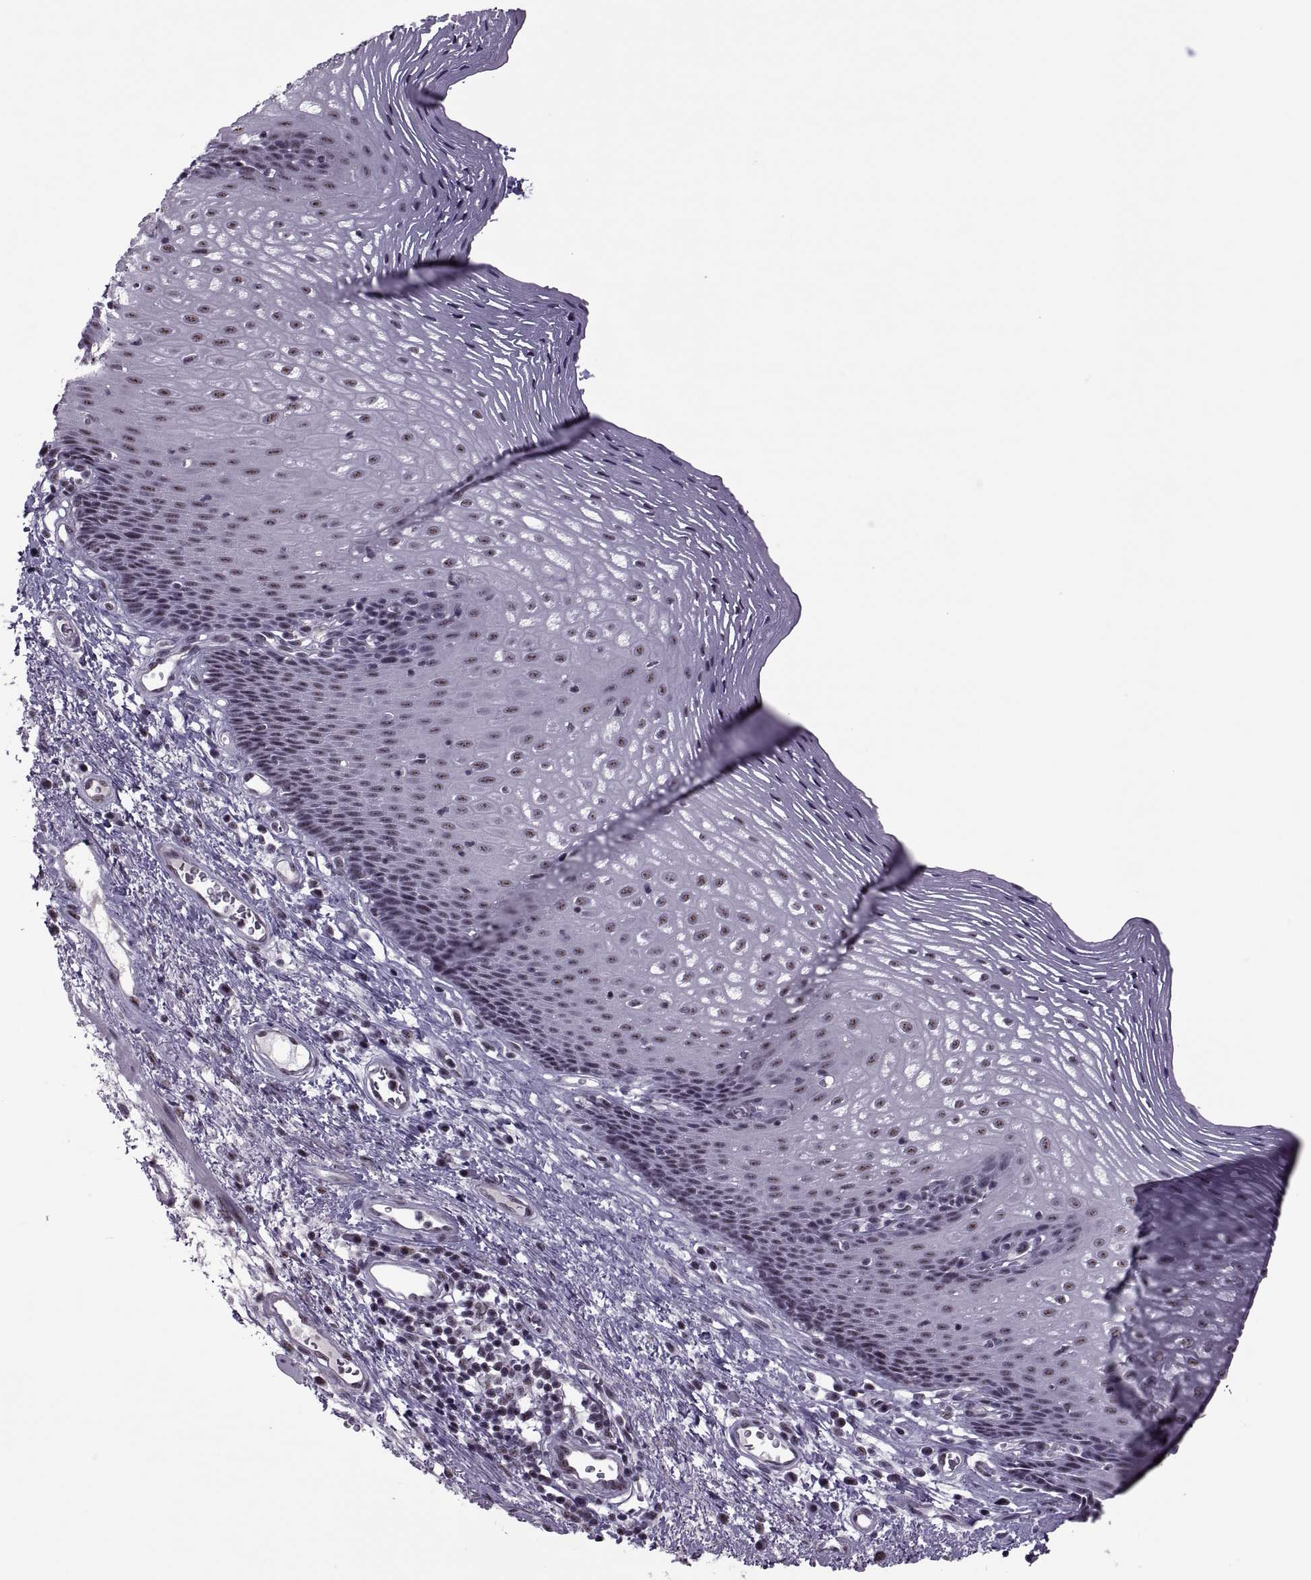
{"staining": {"intensity": "weak", "quantity": ">75%", "location": "nuclear"}, "tissue": "esophagus", "cell_type": "Squamous epithelial cells", "image_type": "normal", "snomed": [{"axis": "morphology", "description": "Normal tissue, NOS"}, {"axis": "topography", "description": "Esophagus"}], "caption": "Benign esophagus demonstrates weak nuclear staining in about >75% of squamous epithelial cells (Stains: DAB (3,3'-diaminobenzidine) in brown, nuclei in blue, Microscopy: brightfield microscopy at high magnification)..", "gene": "MAGEA4", "patient": {"sex": "male", "age": 76}}